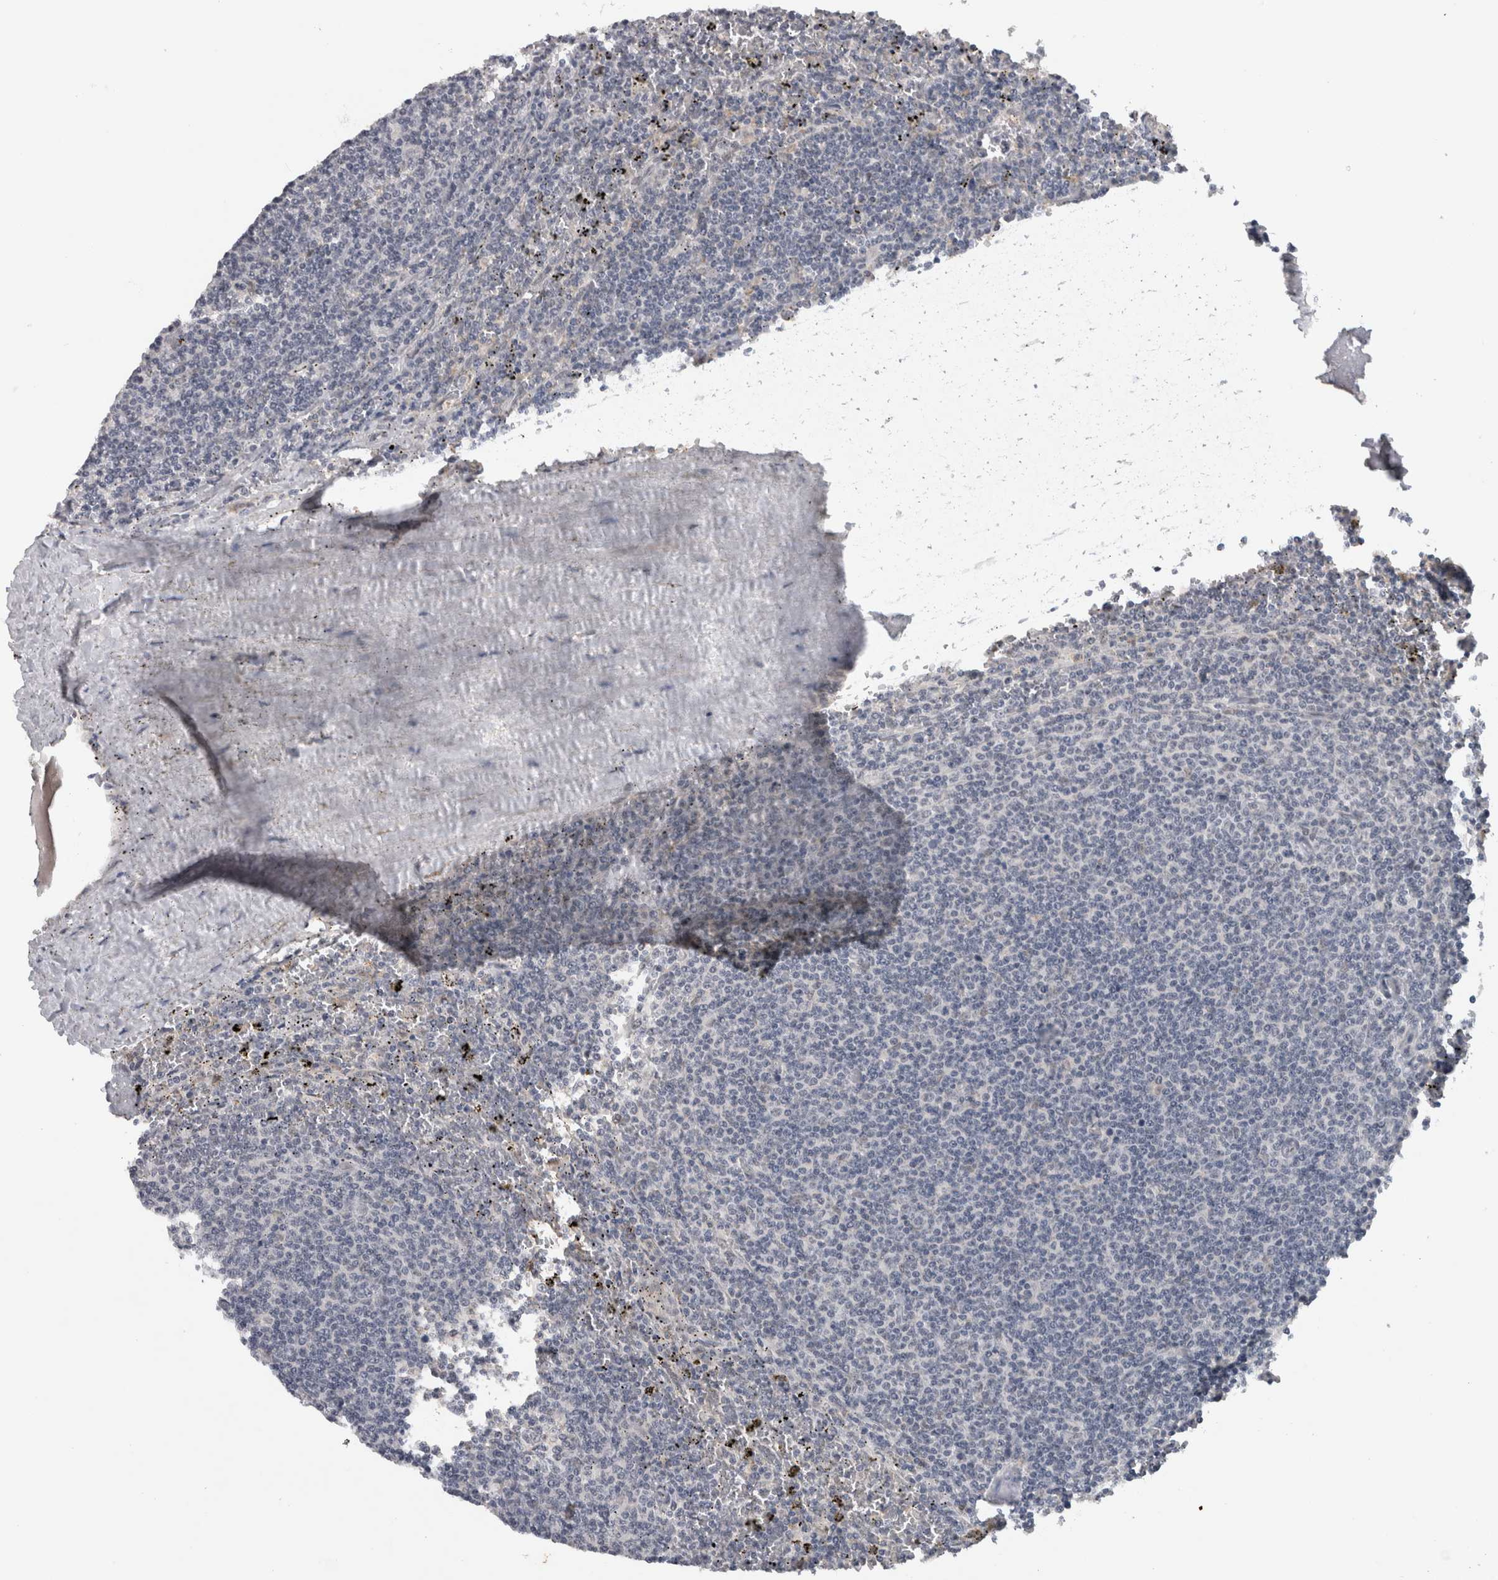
{"staining": {"intensity": "negative", "quantity": "none", "location": "none"}, "tissue": "lymphoma", "cell_type": "Tumor cells", "image_type": "cancer", "snomed": [{"axis": "morphology", "description": "Malignant lymphoma, non-Hodgkin's type, Low grade"}, {"axis": "topography", "description": "Spleen"}], "caption": "Lymphoma was stained to show a protein in brown. There is no significant expression in tumor cells.", "gene": "PRXL2A", "patient": {"sex": "female", "age": 50}}